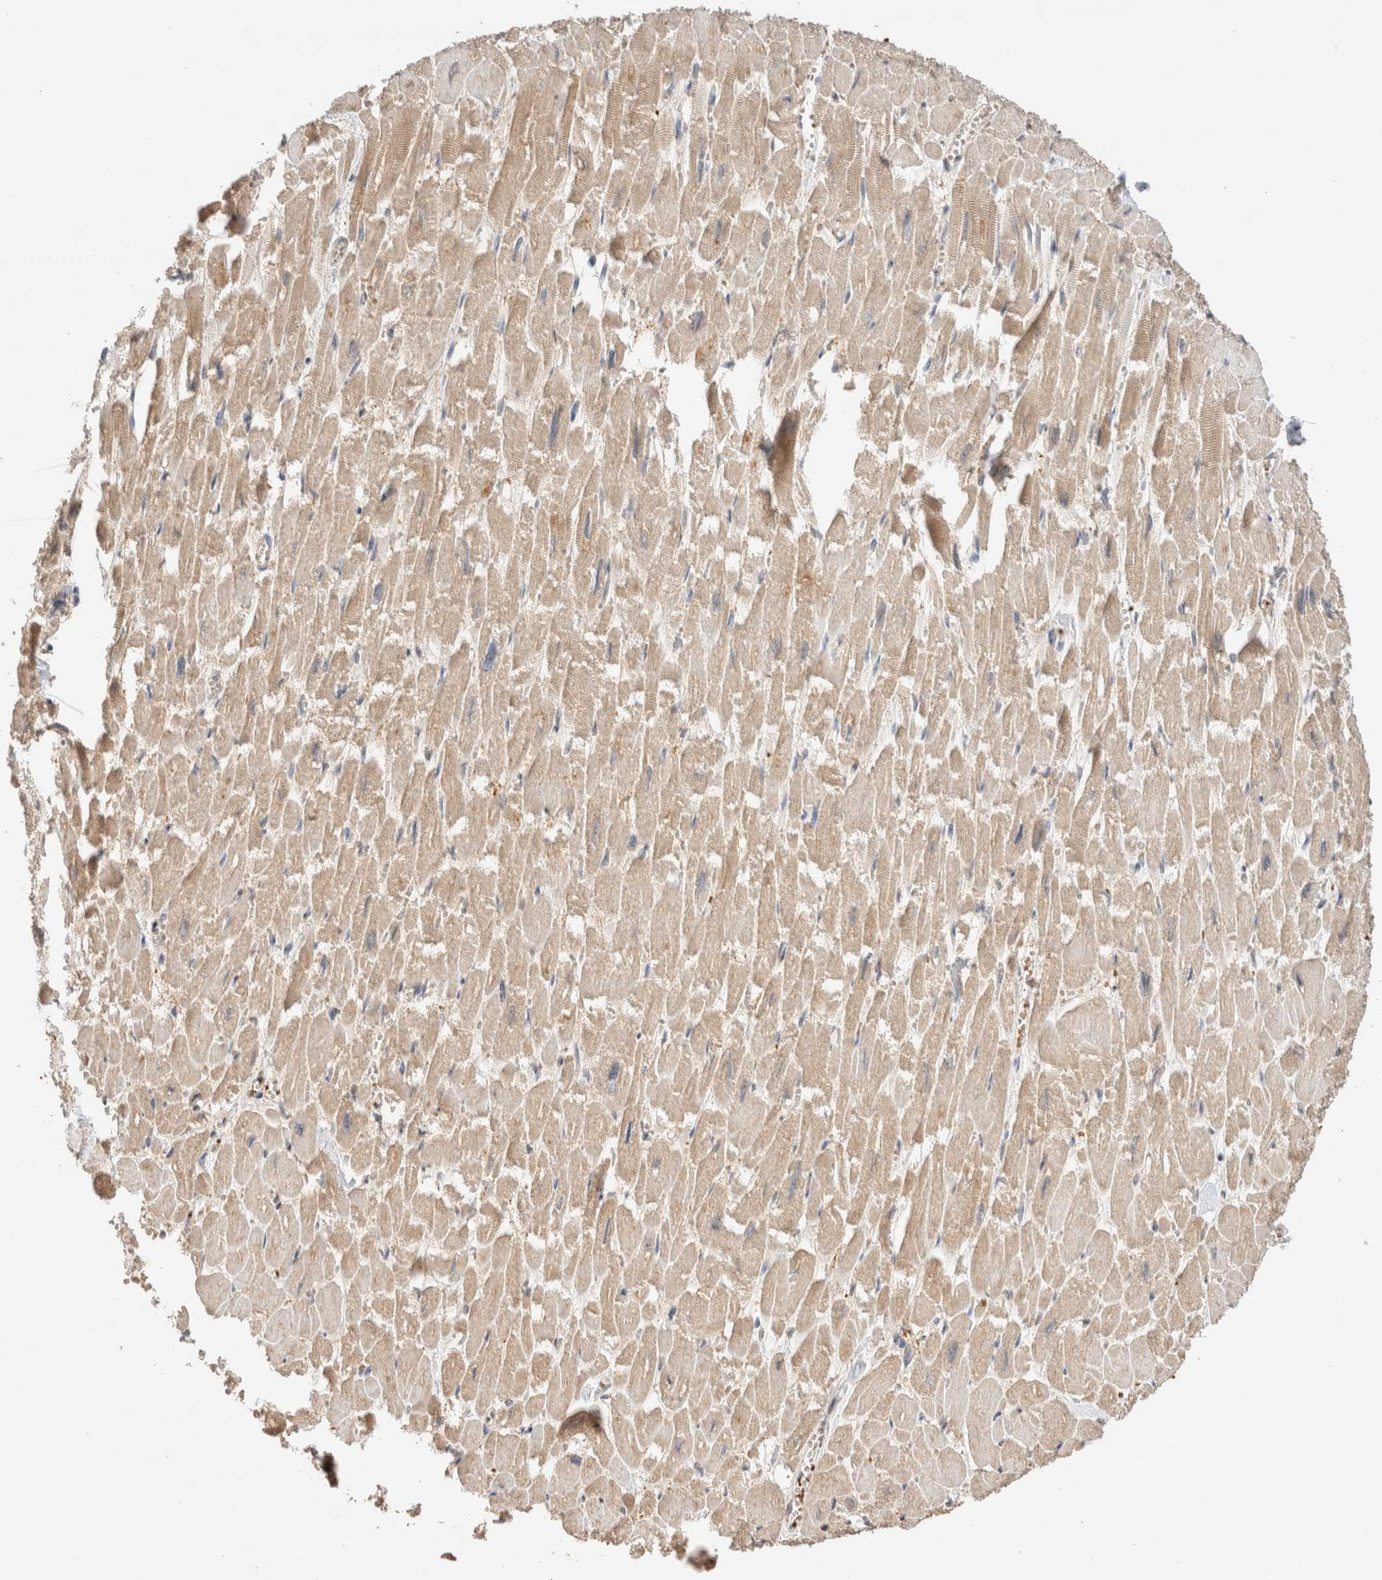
{"staining": {"intensity": "moderate", "quantity": ">75%", "location": "cytoplasmic/membranous"}, "tissue": "heart muscle", "cell_type": "Cardiomyocytes", "image_type": "normal", "snomed": [{"axis": "morphology", "description": "Normal tissue, NOS"}, {"axis": "topography", "description": "Heart"}], "caption": "Human heart muscle stained for a protein (brown) exhibits moderate cytoplasmic/membranous positive positivity in approximately >75% of cardiomyocytes.", "gene": "CA13", "patient": {"sex": "male", "age": 54}}